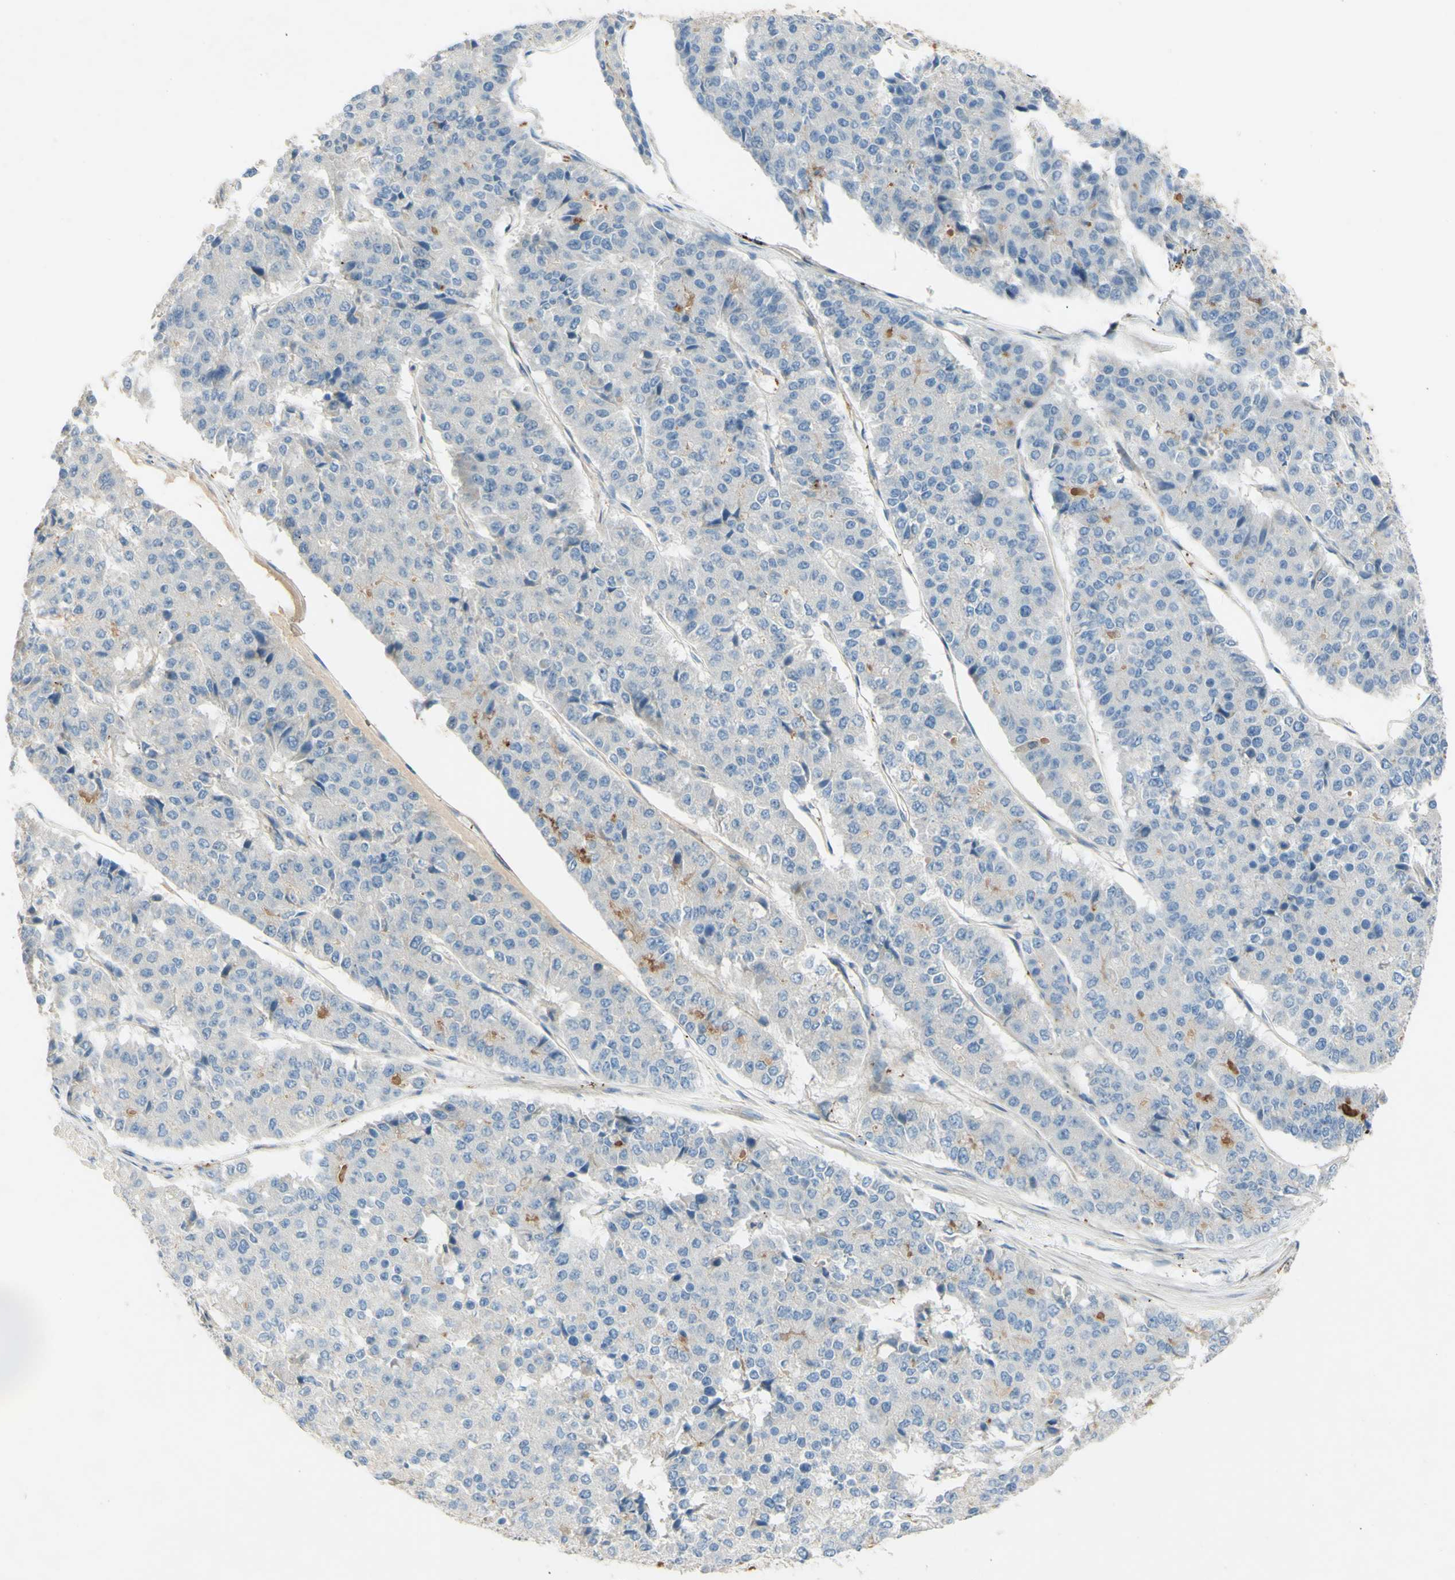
{"staining": {"intensity": "negative", "quantity": "none", "location": "none"}, "tissue": "pancreatic cancer", "cell_type": "Tumor cells", "image_type": "cancer", "snomed": [{"axis": "morphology", "description": "Adenocarcinoma, NOS"}, {"axis": "topography", "description": "Pancreas"}], "caption": "Immunohistochemistry of human pancreatic cancer (adenocarcinoma) demonstrates no positivity in tumor cells.", "gene": "GAN", "patient": {"sex": "male", "age": 50}}